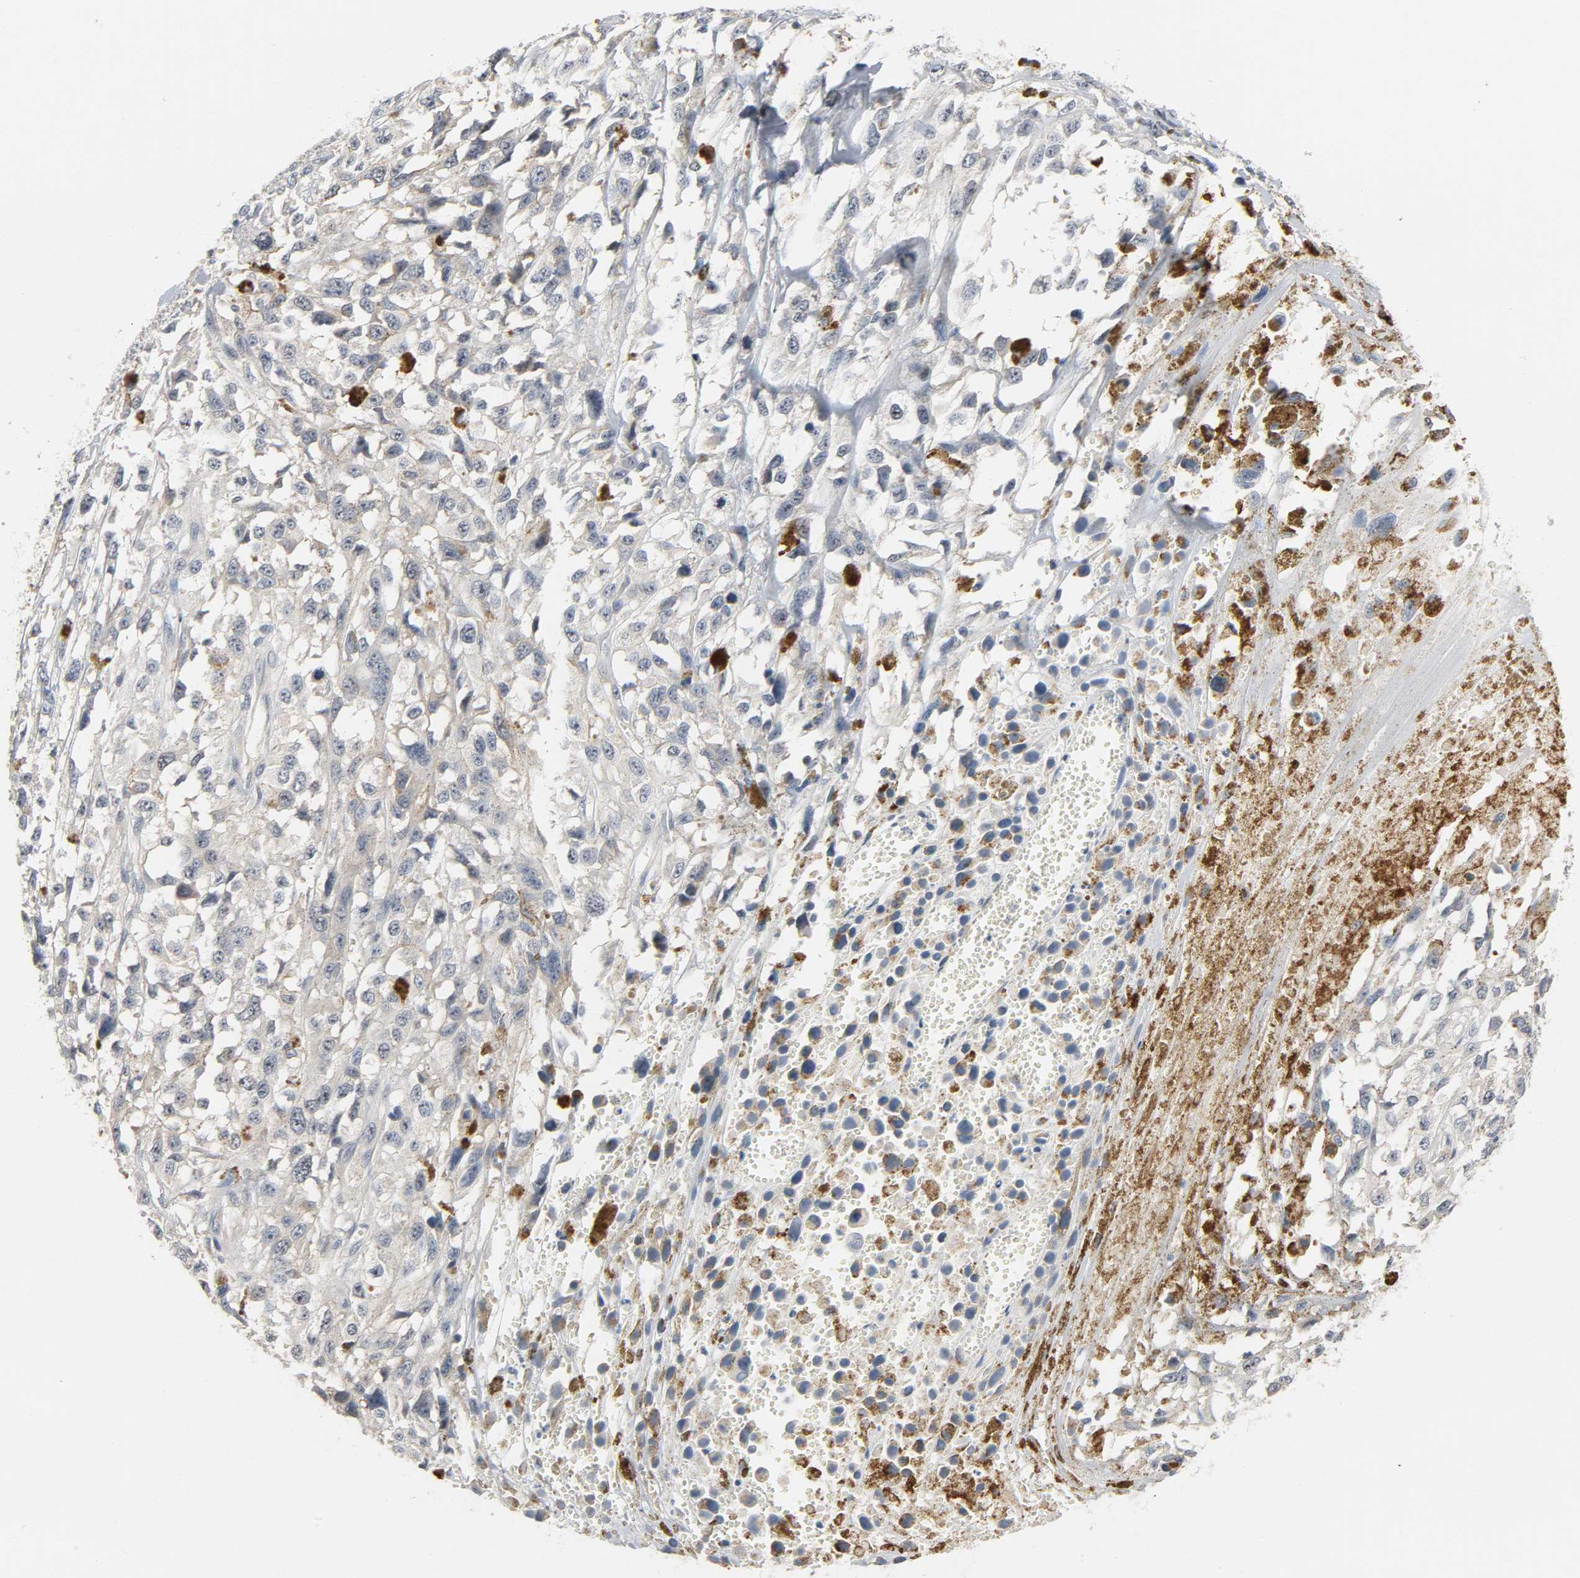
{"staining": {"intensity": "negative", "quantity": "none", "location": "none"}, "tissue": "melanoma", "cell_type": "Tumor cells", "image_type": "cancer", "snomed": [{"axis": "morphology", "description": "Malignant melanoma, Metastatic site"}, {"axis": "topography", "description": "Lymph node"}], "caption": "DAB immunohistochemical staining of human melanoma shows no significant staining in tumor cells.", "gene": "CD4", "patient": {"sex": "male", "age": 59}}